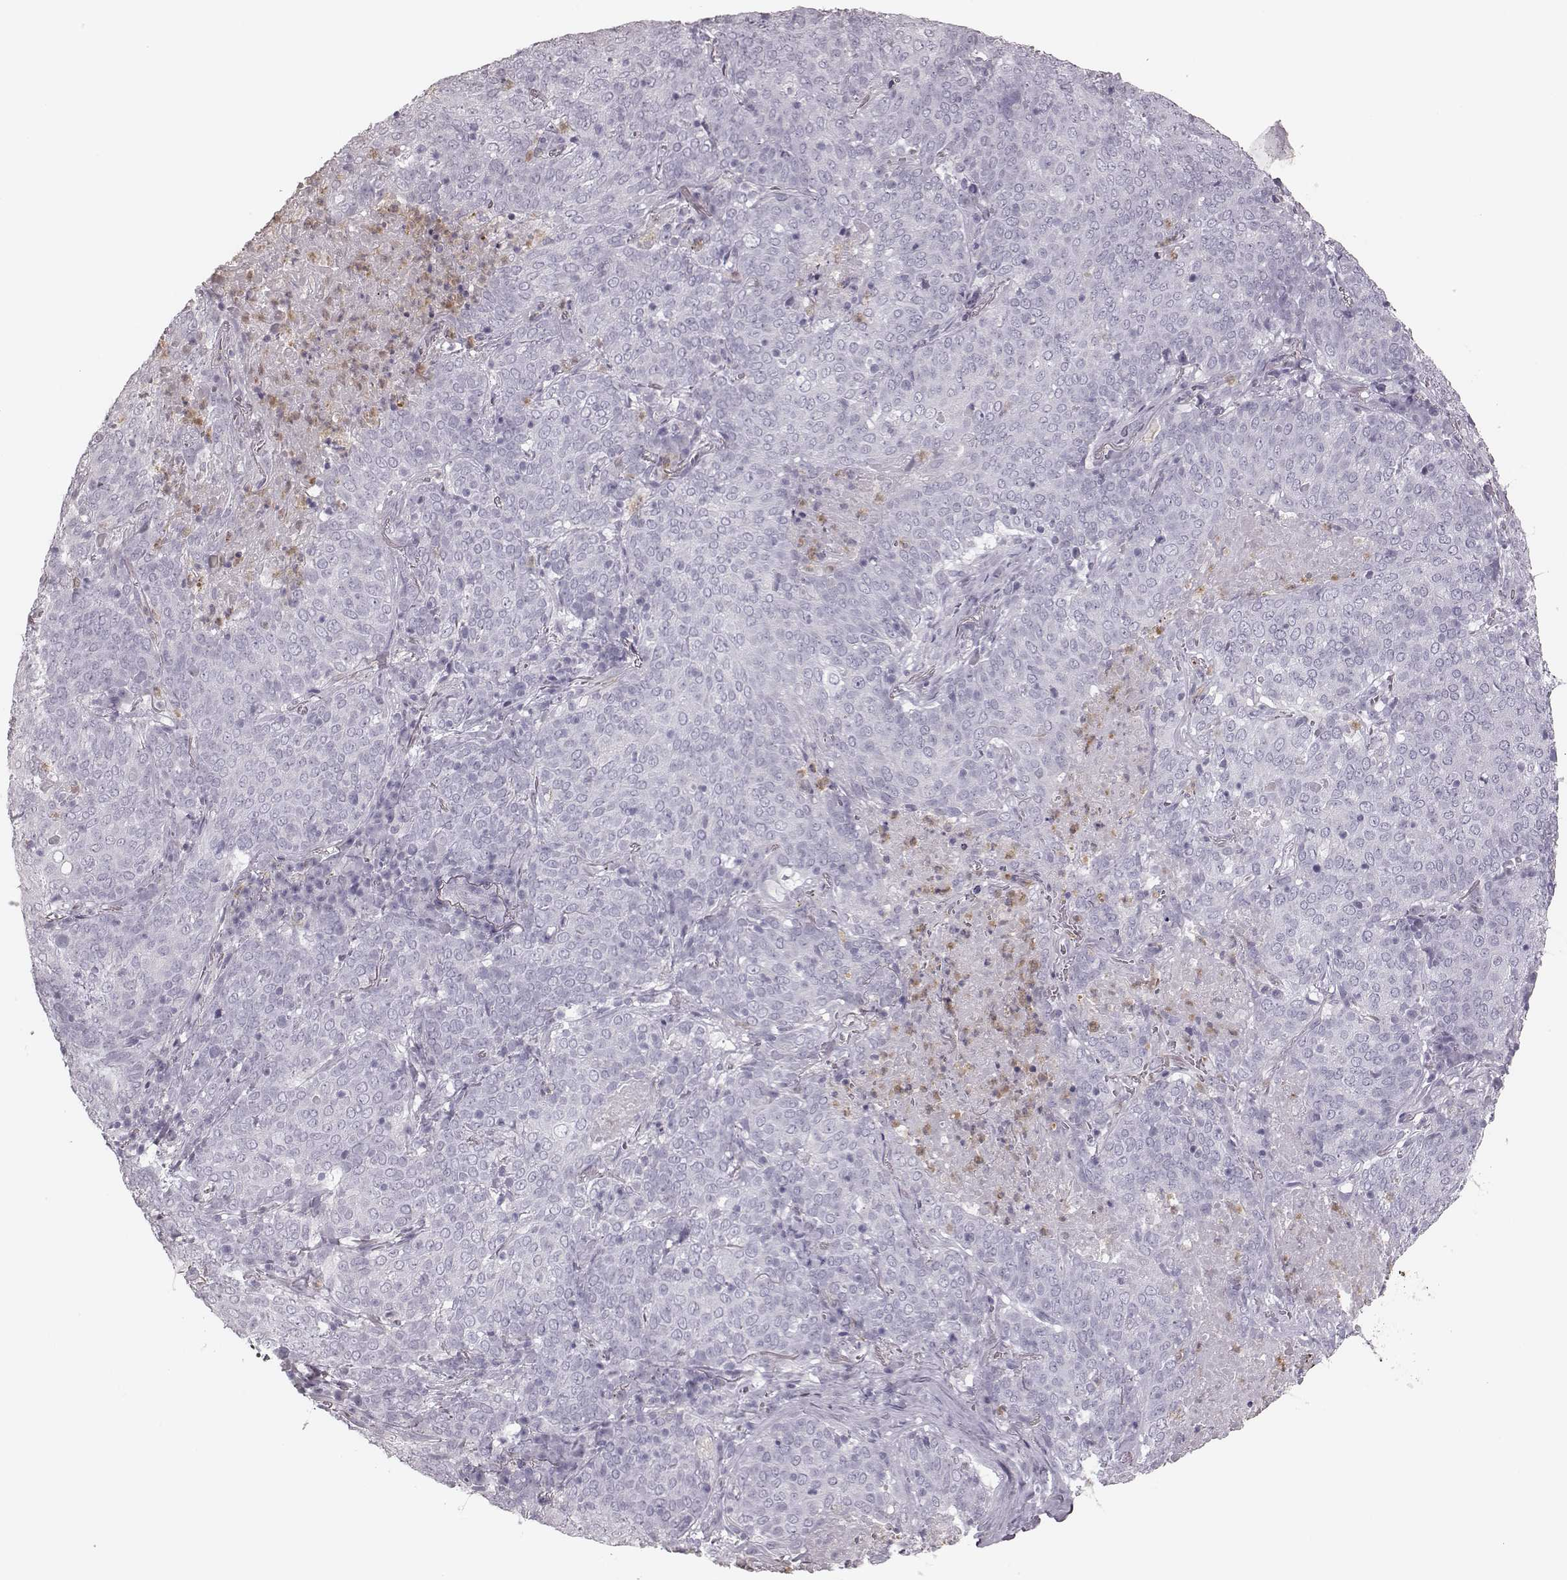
{"staining": {"intensity": "negative", "quantity": "none", "location": "none"}, "tissue": "lung cancer", "cell_type": "Tumor cells", "image_type": "cancer", "snomed": [{"axis": "morphology", "description": "Squamous cell carcinoma, NOS"}, {"axis": "topography", "description": "Lung"}], "caption": "The photomicrograph reveals no staining of tumor cells in squamous cell carcinoma (lung).", "gene": "ELANE", "patient": {"sex": "male", "age": 82}}